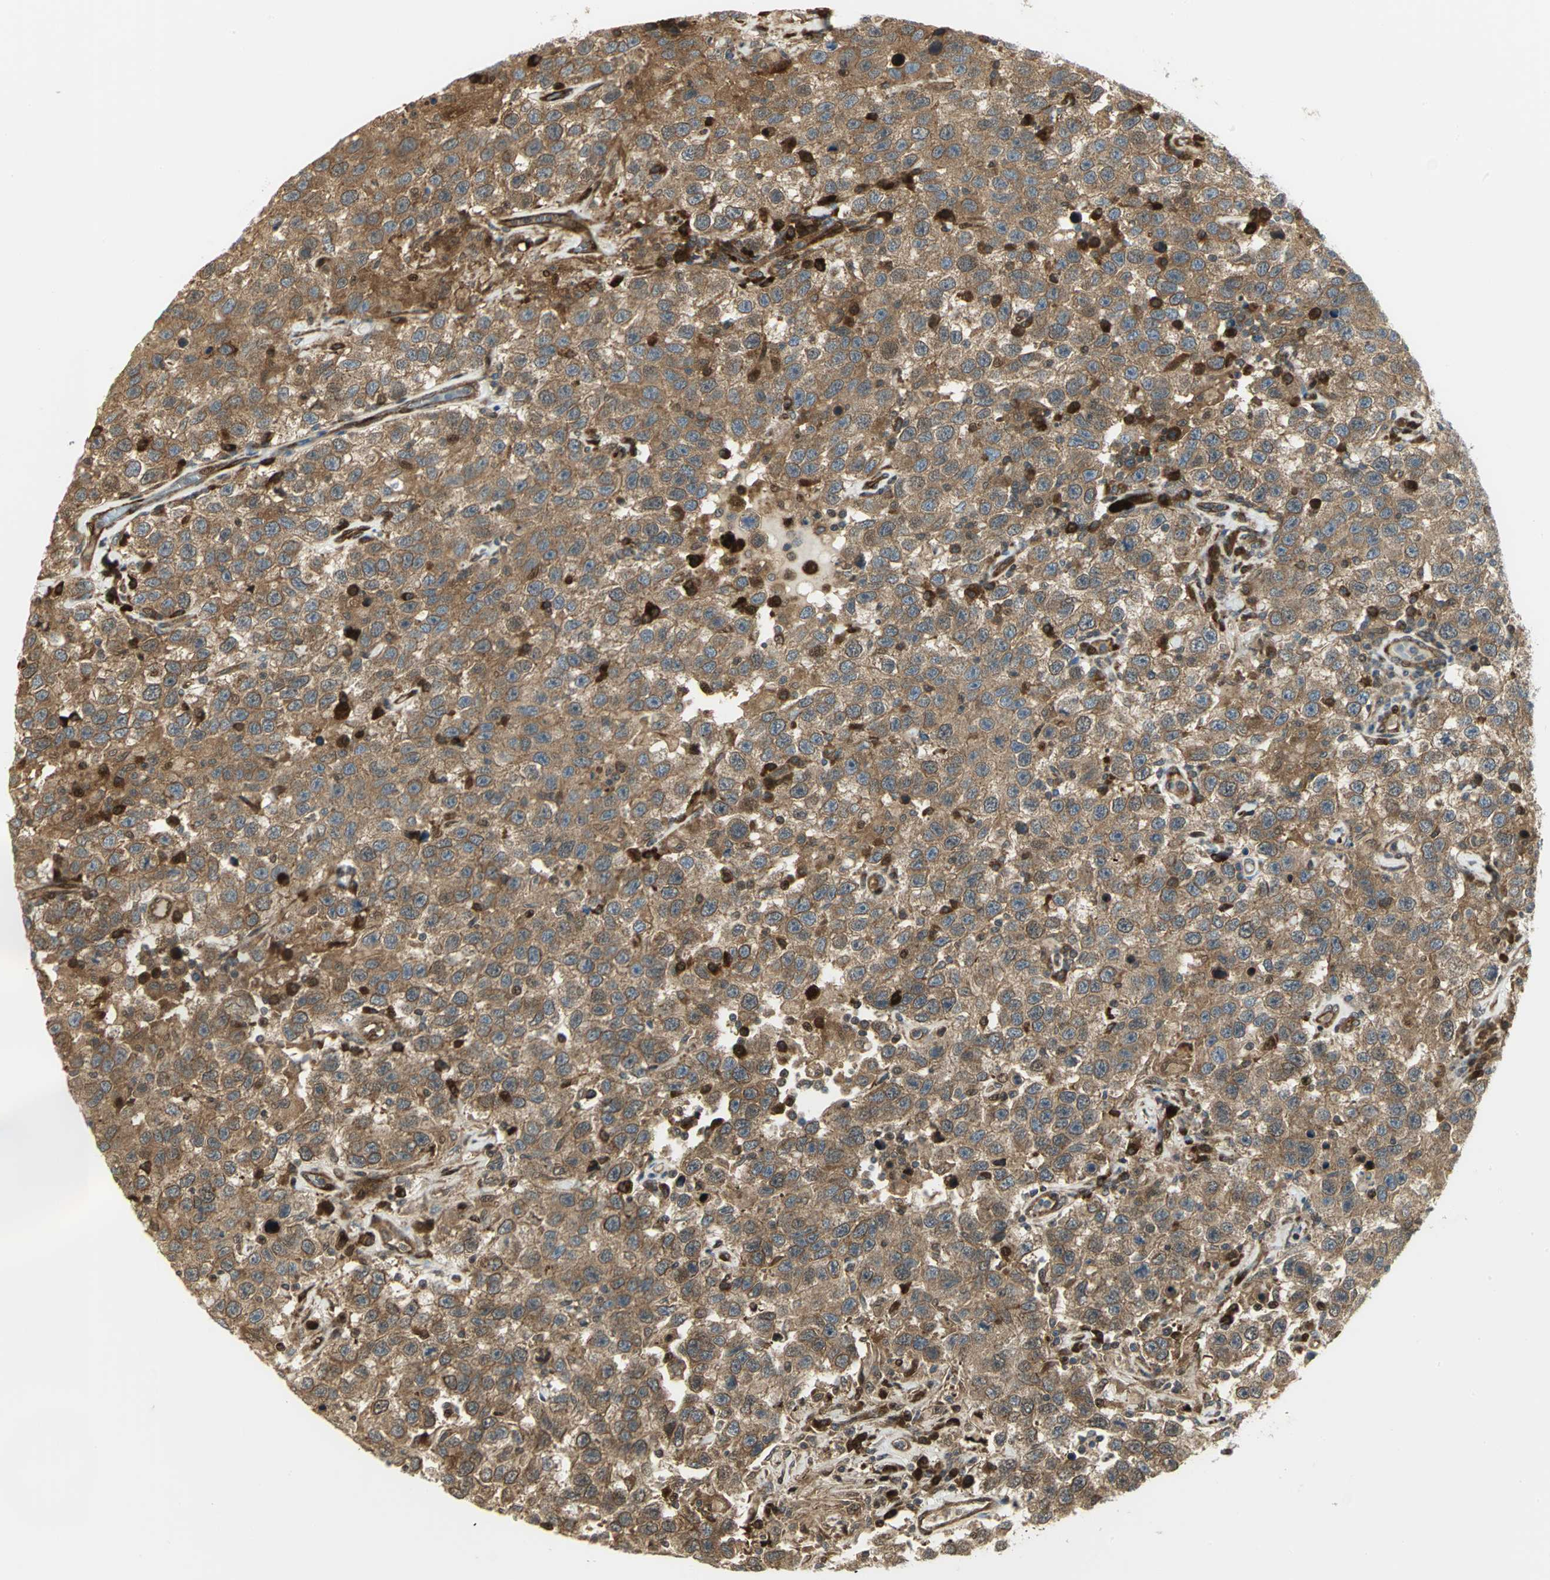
{"staining": {"intensity": "moderate", "quantity": ">75%", "location": "cytoplasmic/membranous"}, "tissue": "testis cancer", "cell_type": "Tumor cells", "image_type": "cancer", "snomed": [{"axis": "morphology", "description": "Seminoma, NOS"}, {"axis": "topography", "description": "Testis"}], "caption": "The image shows immunohistochemical staining of testis cancer (seminoma). There is moderate cytoplasmic/membranous expression is appreciated in about >75% of tumor cells.", "gene": "EEA1", "patient": {"sex": "male", "age": 41}}